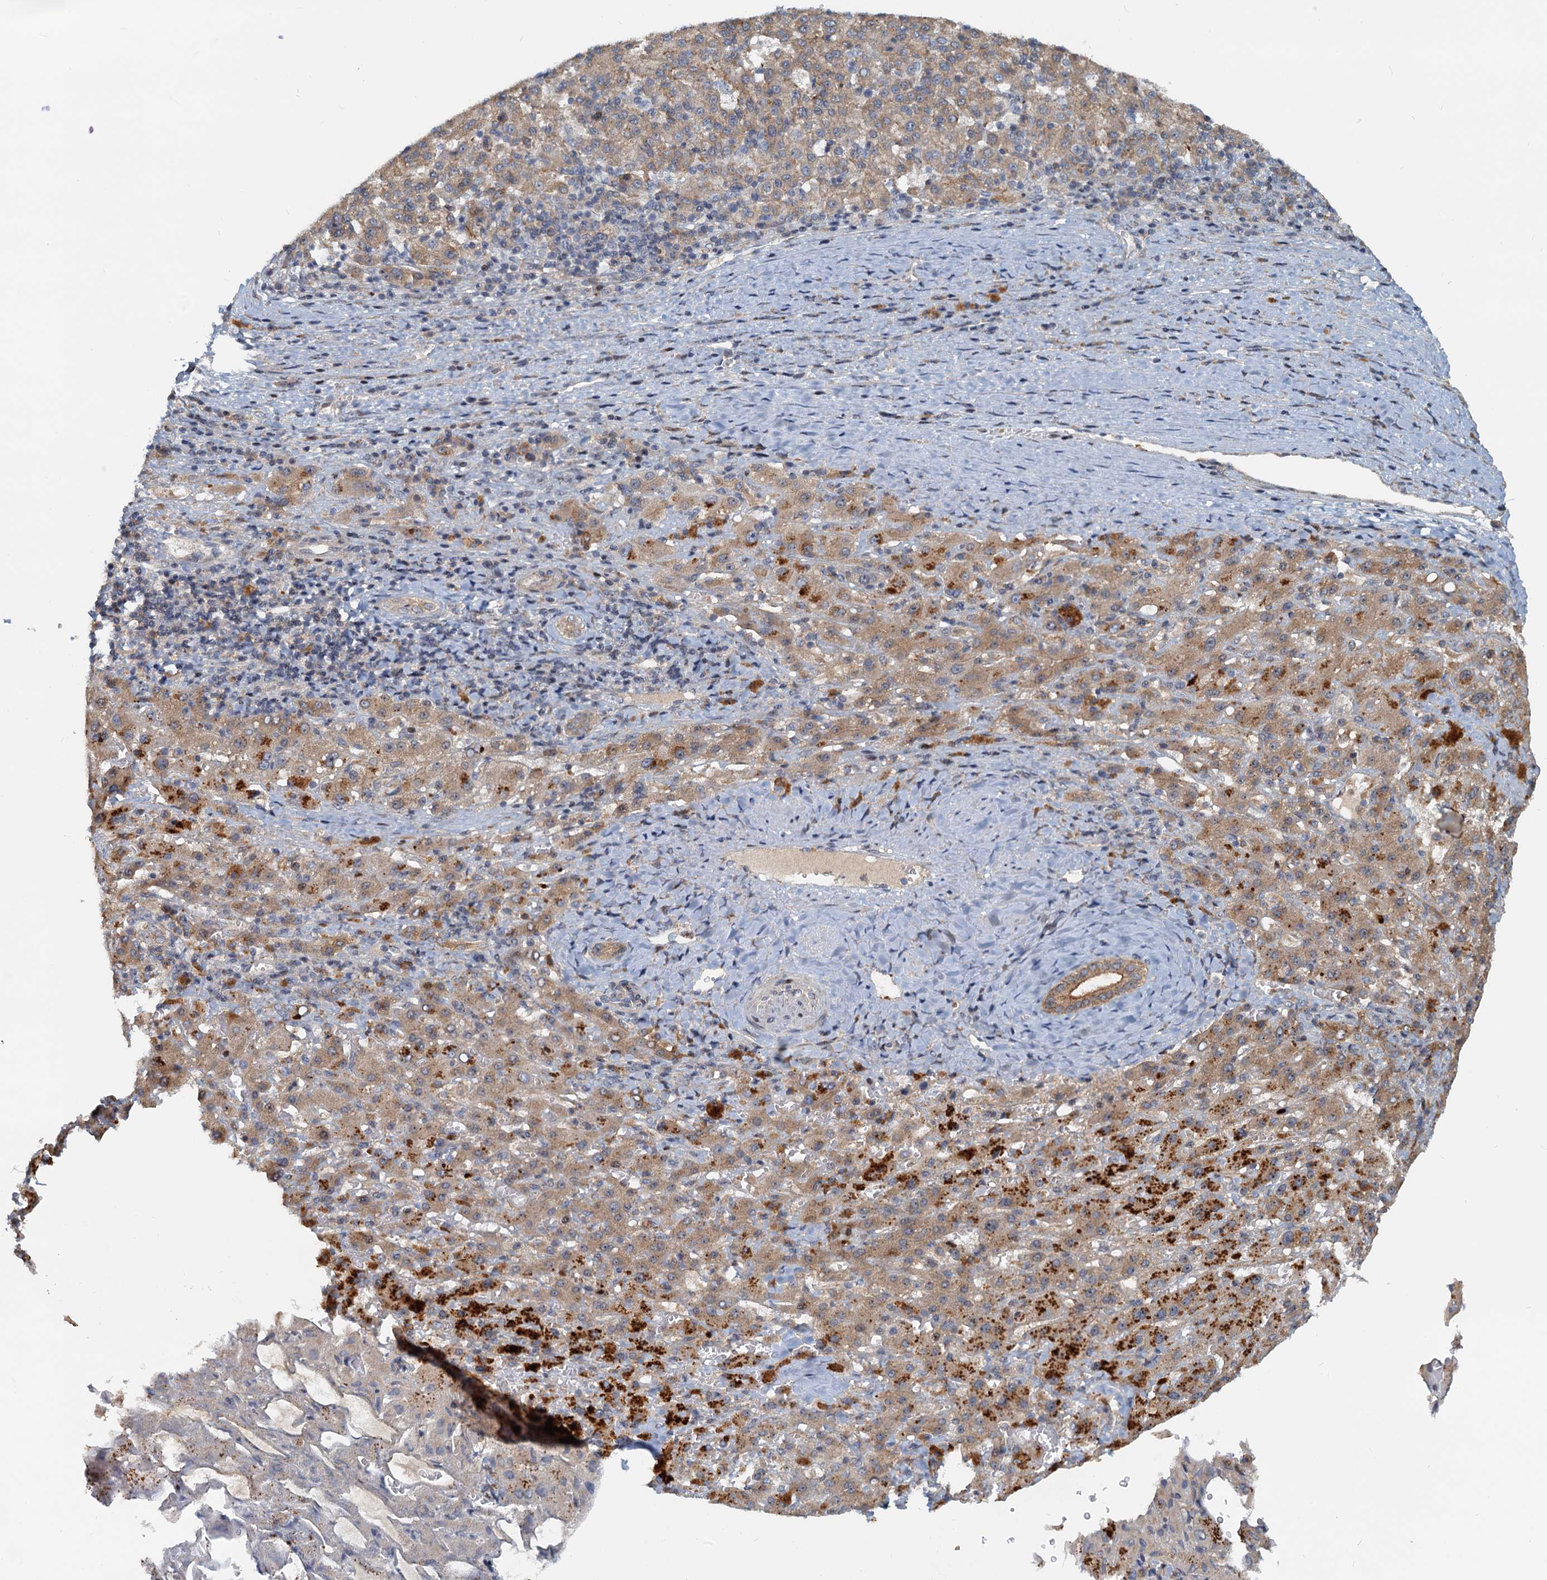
{"staining": {"intensity": "weak", "quantity": ">75%", "location": "cytoplasmic/membranous"}, "tissue": "liver cancer", "cell_type": "Tumor cells", "image_type": "cancer", "snomed": [{"axis": "morphology", "description": "Carcinoma, Hepatocellular, NOS"}, {"axis": "topography", "description": "Liver"}], "caption": "Liver cancer stained for a protein (brown) exhibits weak cytoplasmic/membranous positive expression in about >75% of tumor cells.", "gene": "TOLLIP", "patient": {"sex": "female", "age": 58}}